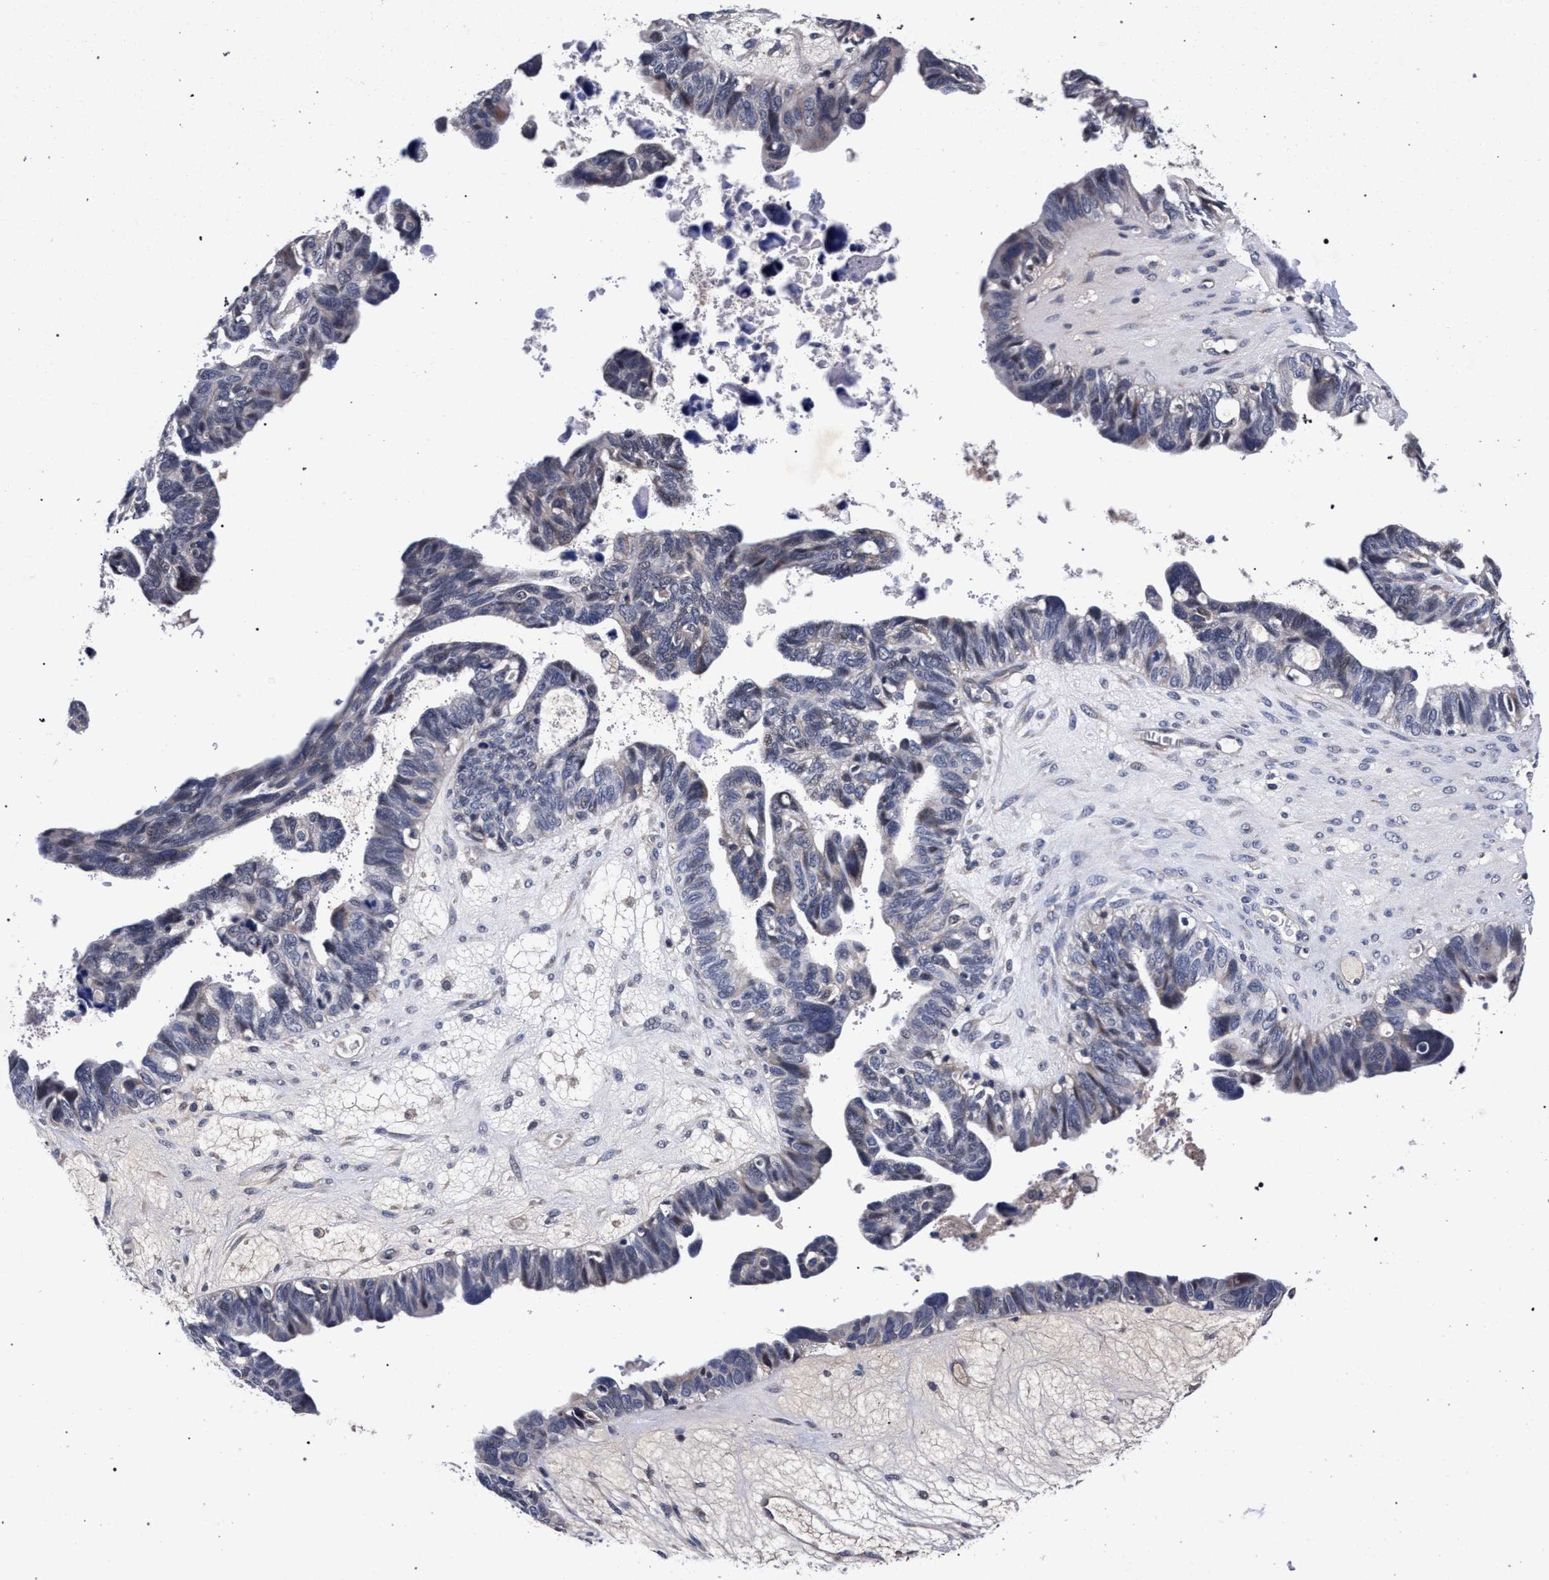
{"staining": {"intensity": "negative", "quantity": "none", "location": "none"}, "tissue": "ovarian cancer", "cell_type": "Tumor cells", "image_type": "cancer", "snomed": [{"axis": "morphology", "description": "Cystadenocarcinoma, serous, NOS"}, {"axis": "topography", "description": "Ovary"}], "caption": "Tumor cells are negative for protein expression in human ovarian serous cystadenocarcinoma. (DAB (3,3'-diaminobenzidine) immunohistochemistry (IHC) visualized using brightfield microscopy, high magnification).", "gene": "CFAP95", "patient": {"sex": "female", "age": 79}}